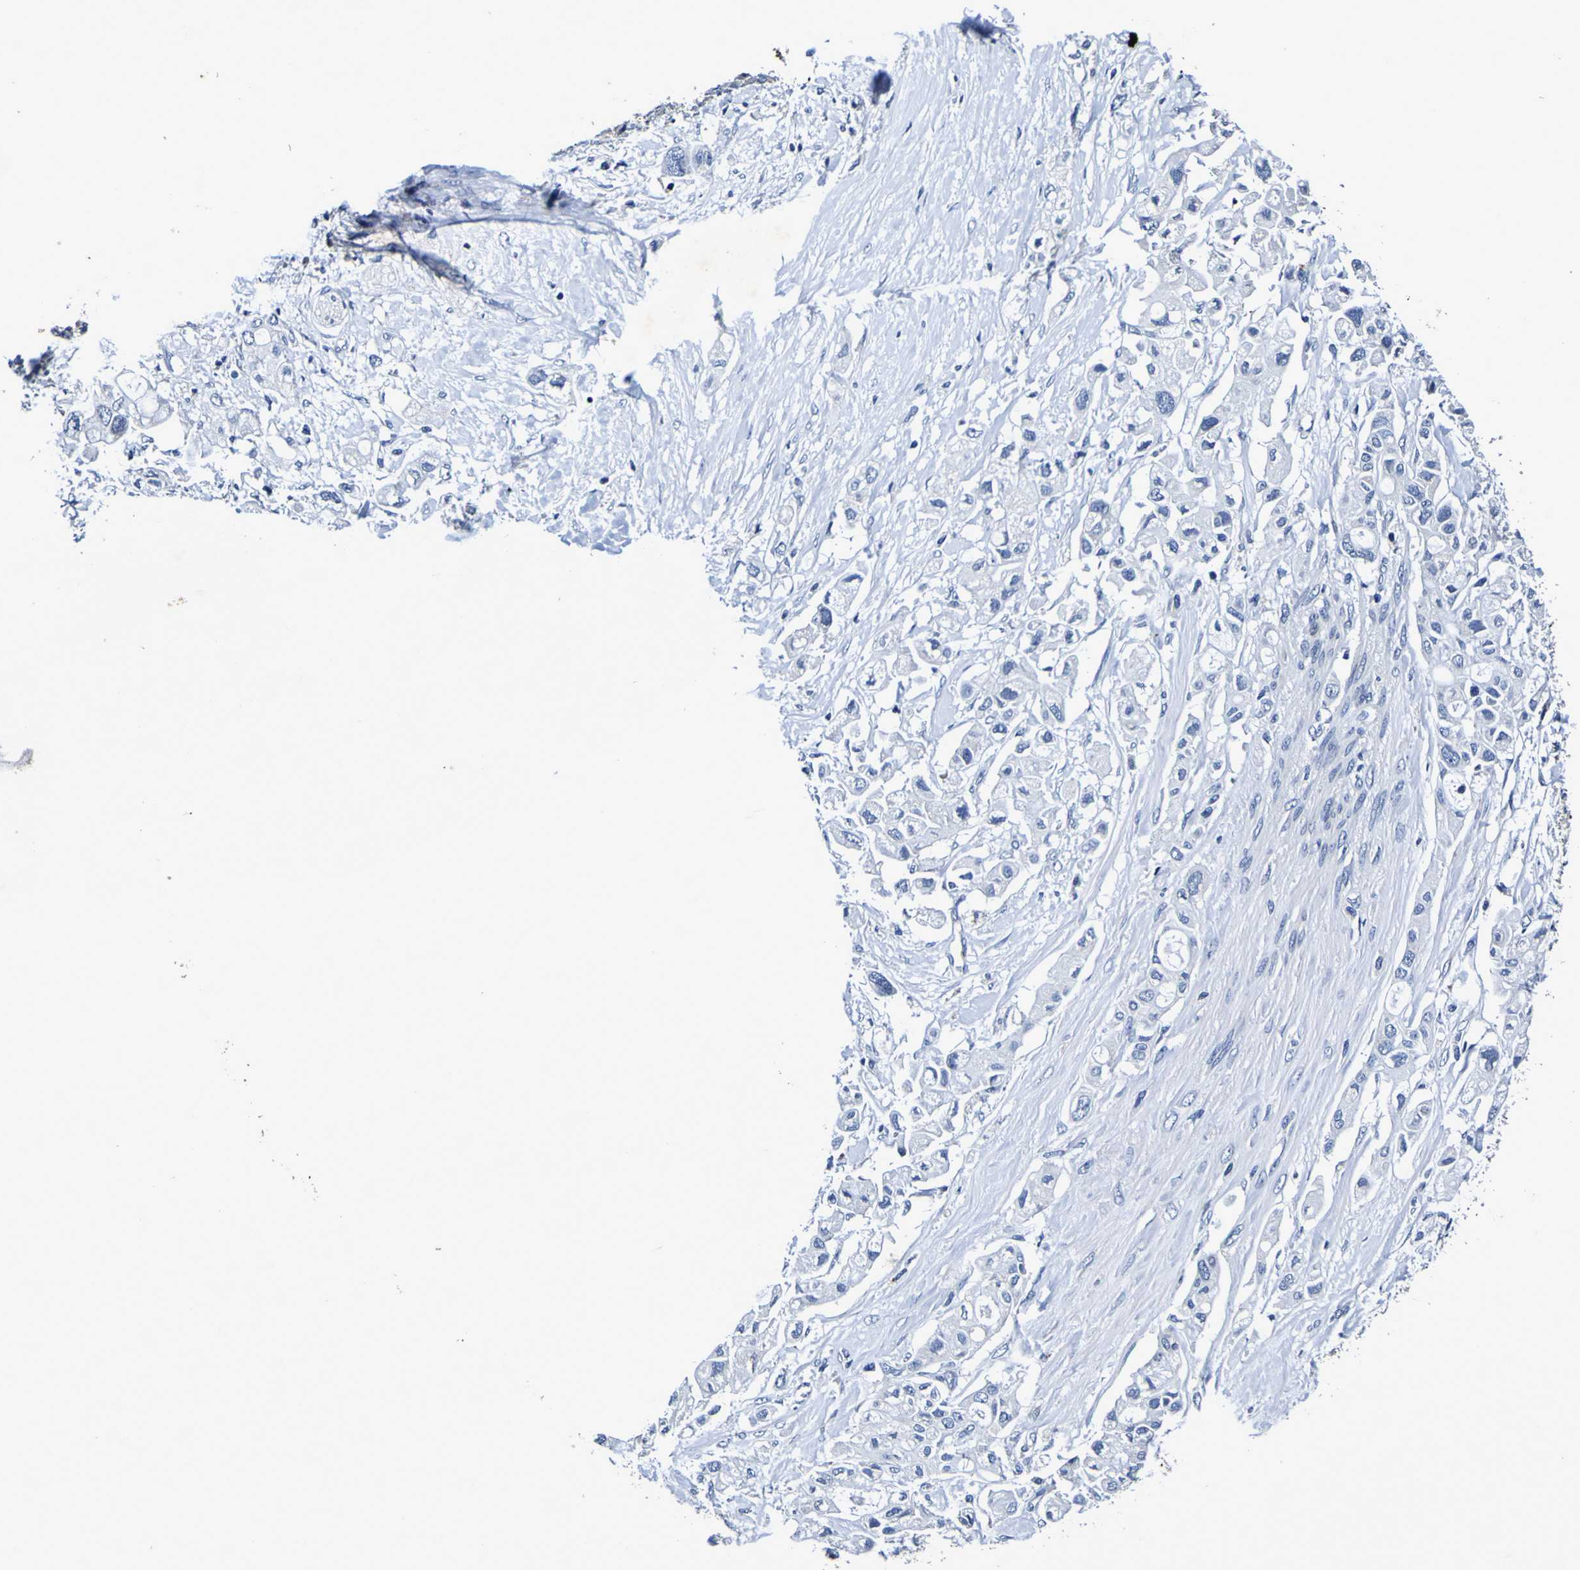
{"staining": {"intensity": "negative", "quantity": "none", "location": "none"}, "tissue": "pancreatic cancer", "cell_type": "Tumor cells", "image_type": "cancer", "snomed": [{"axis": "morphology", "description": "Adenocarcinoma, NOS"}, {"axis": "topography", "description": "Pancreas"}], "caption": "High magnification brightfield microscopy of pancreatic cancer (adenocarcinoma) stained with DAB (brown) and counterstained with hematoxylin (blue): tumor cells show no significant staining.", "gene": "PANK4", "patient": {"sex": "female", "age": 56}}